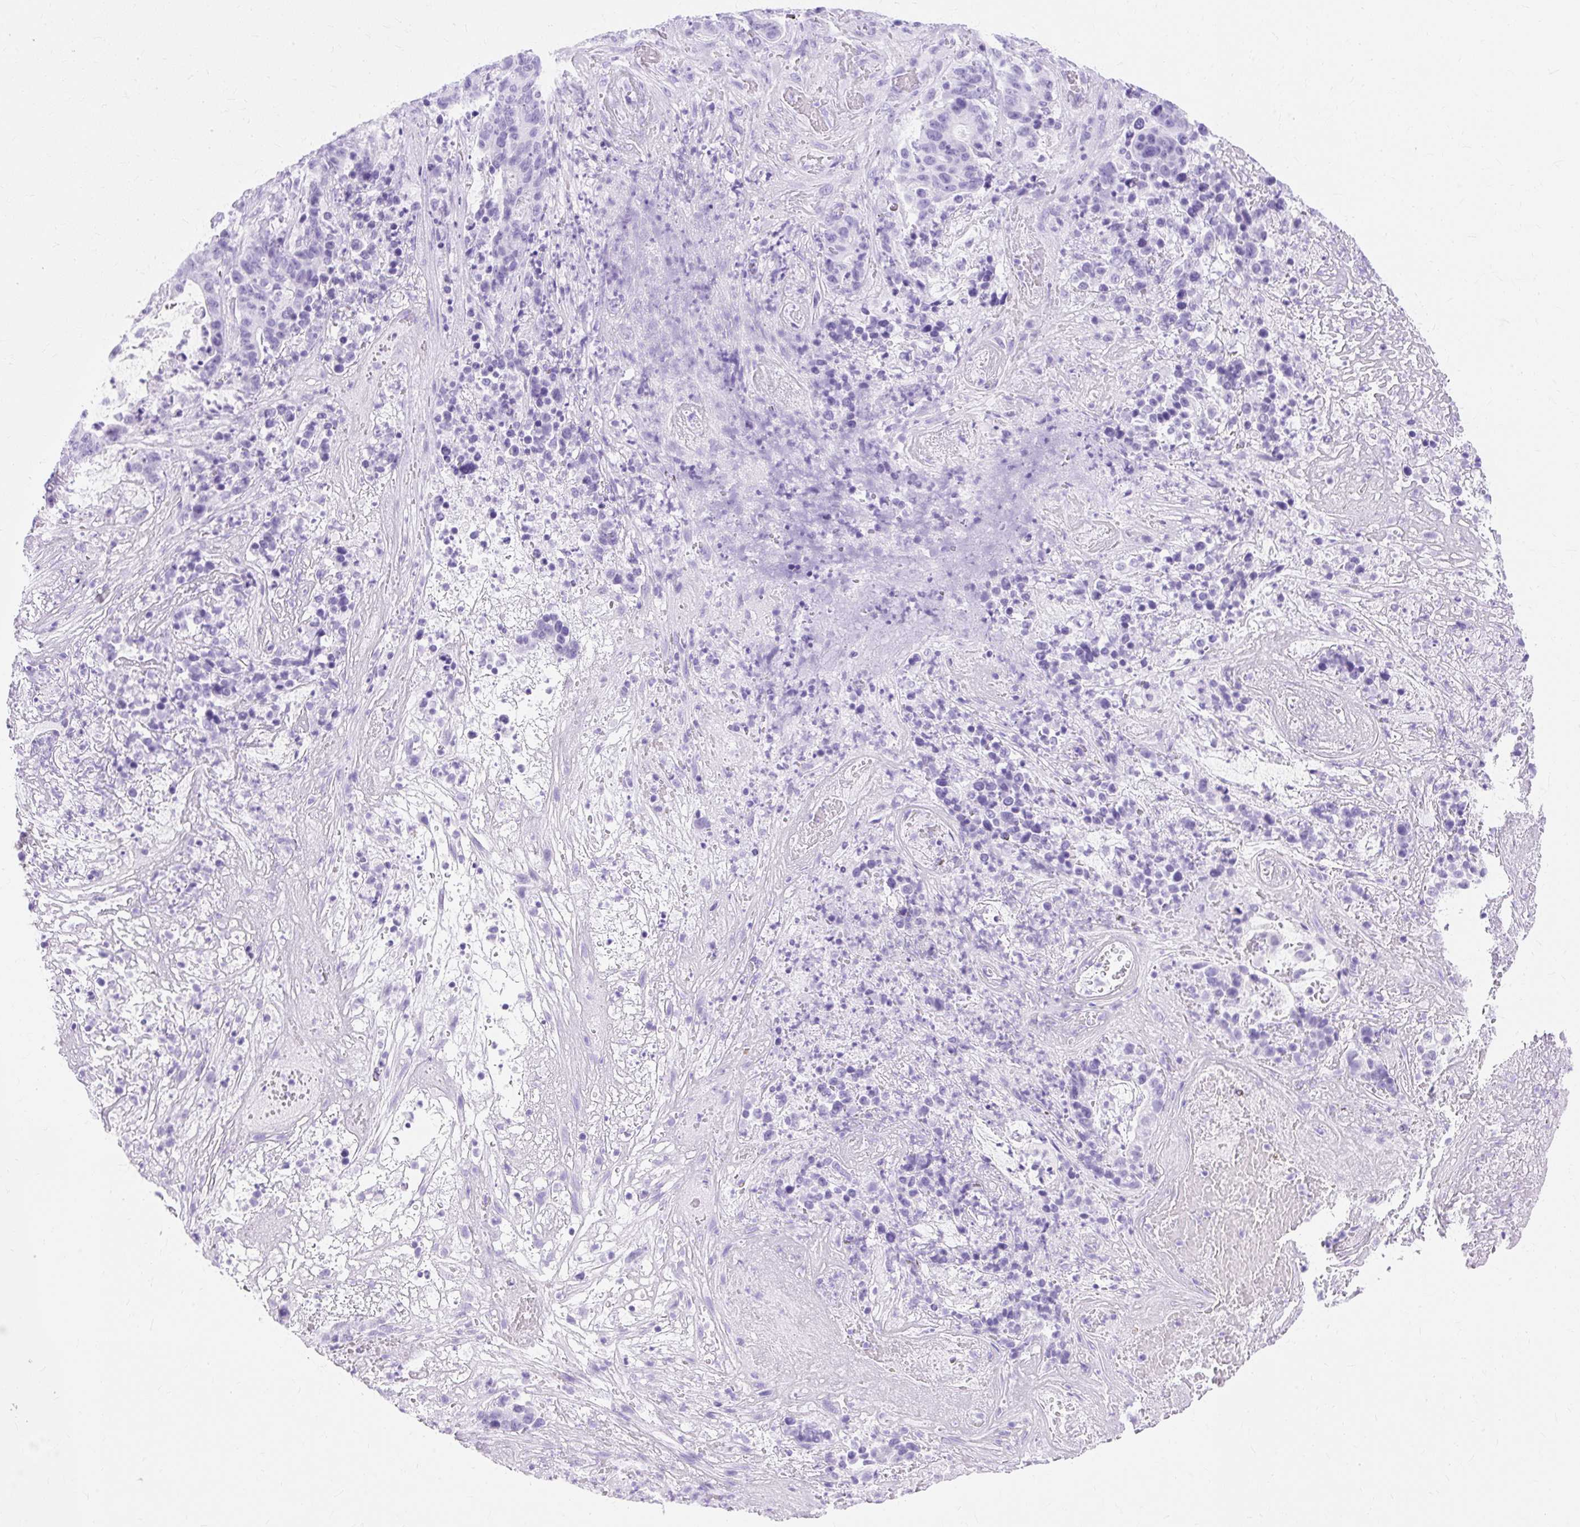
{"staining": {"intensity": "negative", "quantity": "none", "location": "none"}, "tissue": "stomach cancer", "cell_type": "Tumor cells", "image_type": "cancer", "snomed": [{"axis": "morphology", "description": "Normal tissue, NOS"}, {"axis": "morphology", "description": "Adenocarcinoma, NOS"}, {"axis": "topography", "description": "Stomach"}], "caption": "High magnification brightfield microscopy of stomach cancer stained with DAB (3,3'-diaminobenzidine) (brown) and counterstained with hematoxylin (blue): tumor cells show no significant positivity.", "gene": "MBP", "patient": {"sex": "female", "age": 64}}